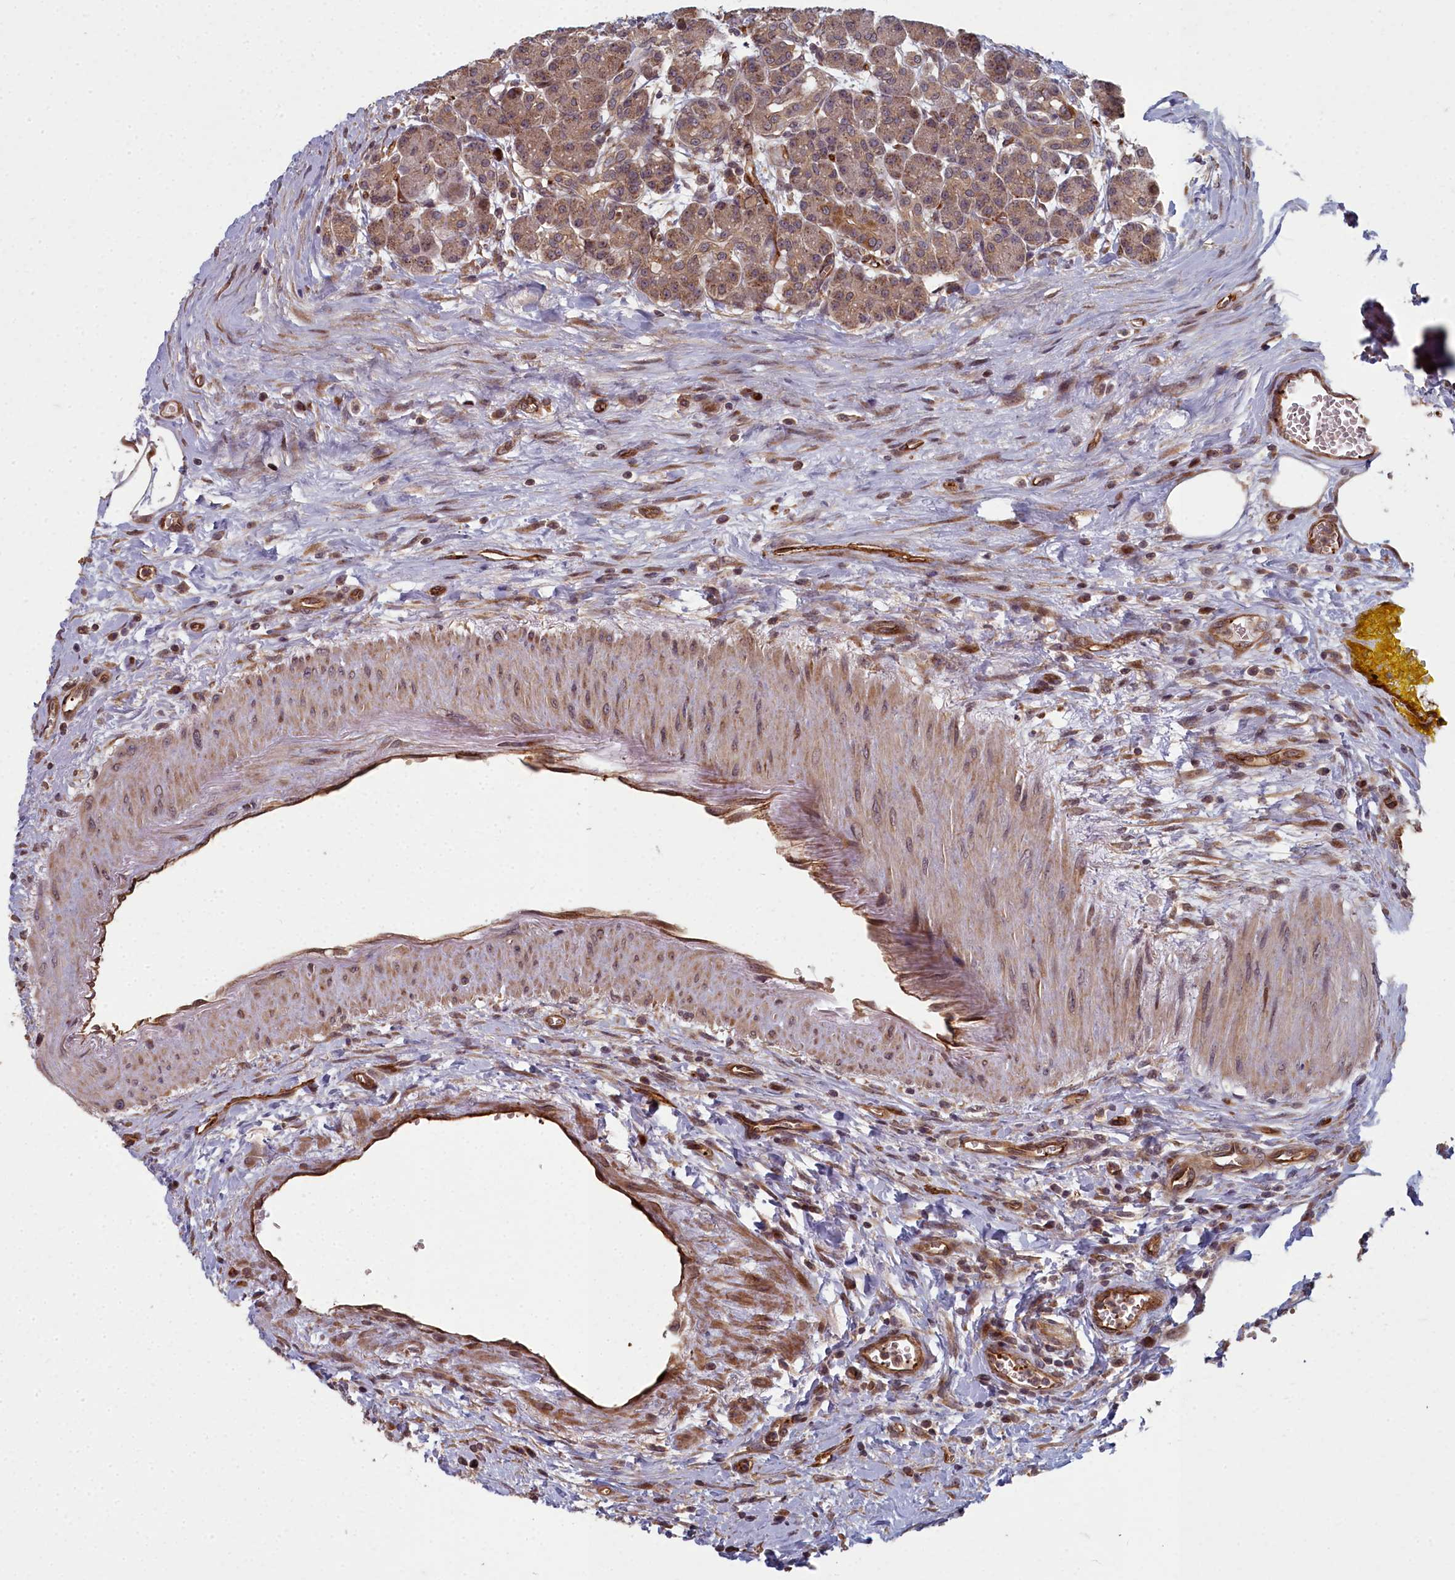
{"staining": {"intensity": "moderate", "quantity": ">75%", "location": "cytoplasmic/membranous"}, "tissue": "pancreas", "cell_type": "Exocrine glandular cells", "image_type": "normal", "snomed": [{"axis": "morphology", "description": "Normal tissue, NOS"}, {"axis": "topography", "description": "Pancreas"}], "caption": "Immunohistochemical staining of normal human pancreas shows medium levels of moderate cytoplasmic/membranous staining in about >75% of exocrine glandular cells. (DAB = brown stain, brightfield microscopy at high magnification).", "gene": "TSPYL4", "patient": {"sex": "male", "age": 63}}